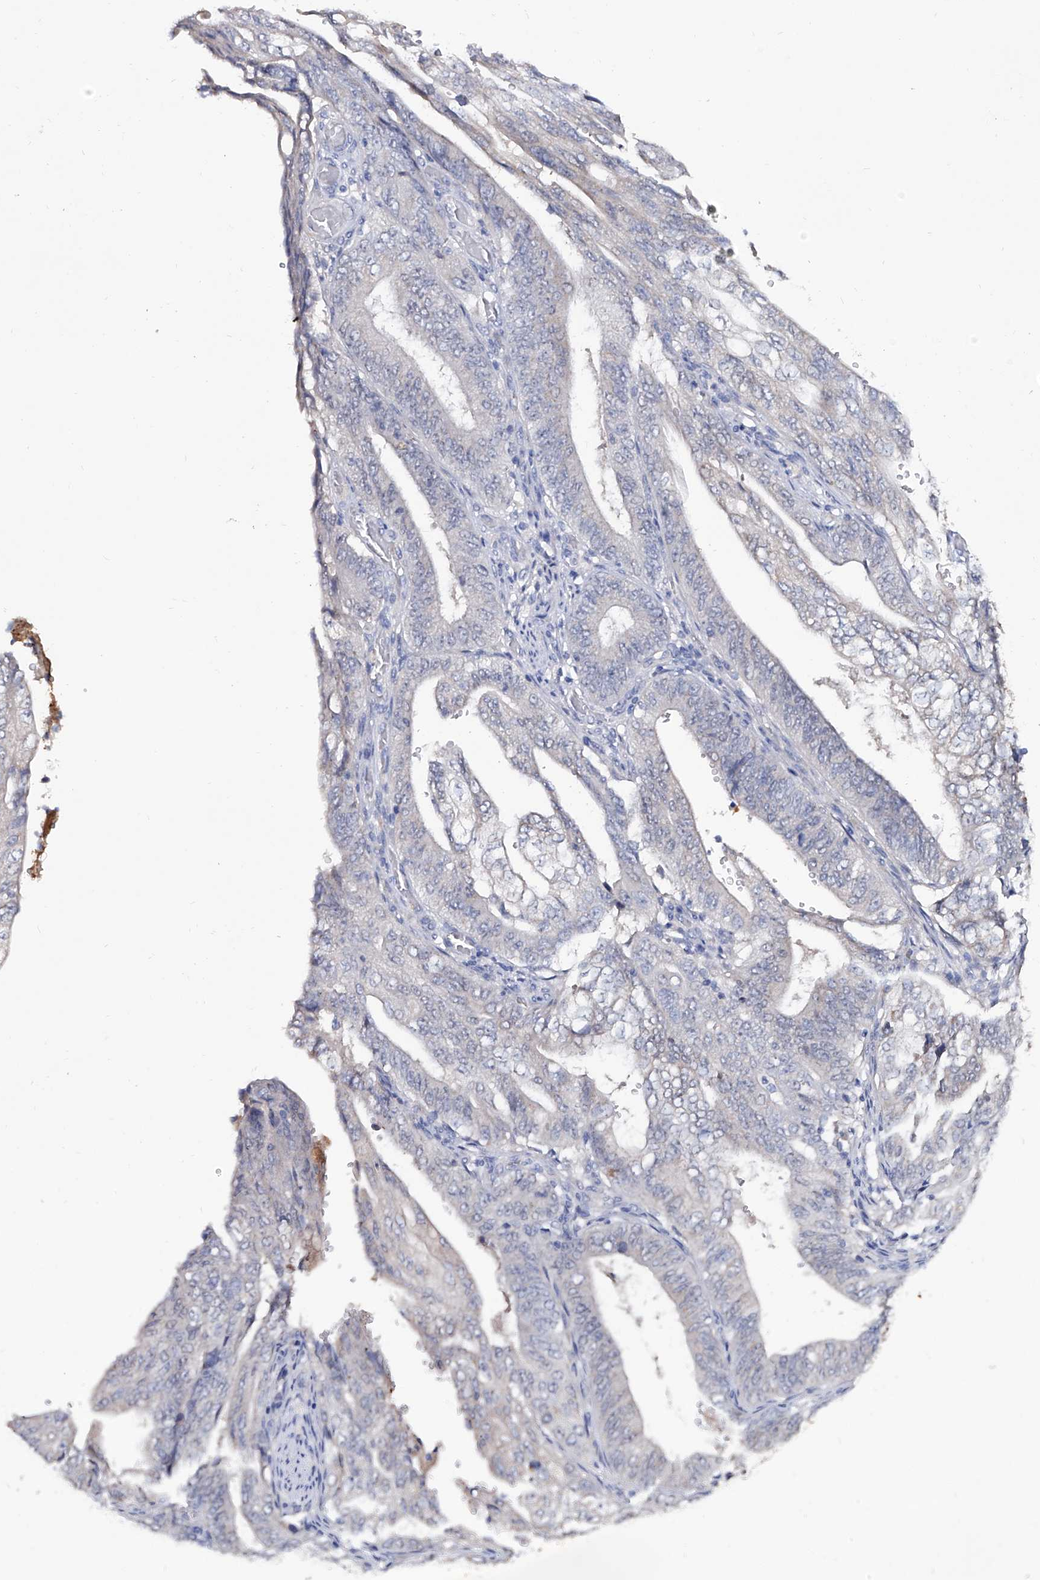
{"staining": {"intensity": "negative", "quantity": "none", "location": "none"}, "tissue": "stomach cancer", "cell_type": "Tumor cells", "image_type": "cancer", "snomed": [{"axis": "morphology", "description": "Adenocarcinoma, NOS"}, {"axis": "topography", "description": "Stomach"}], "caption": "An immunohistochemistry (IHC) histopathology image of stomach cancer is shown. There is no staining in tumor cells of stomach cancer.", "gene": "KLHL17", "patient": {"sex": "female", "age": 73}}